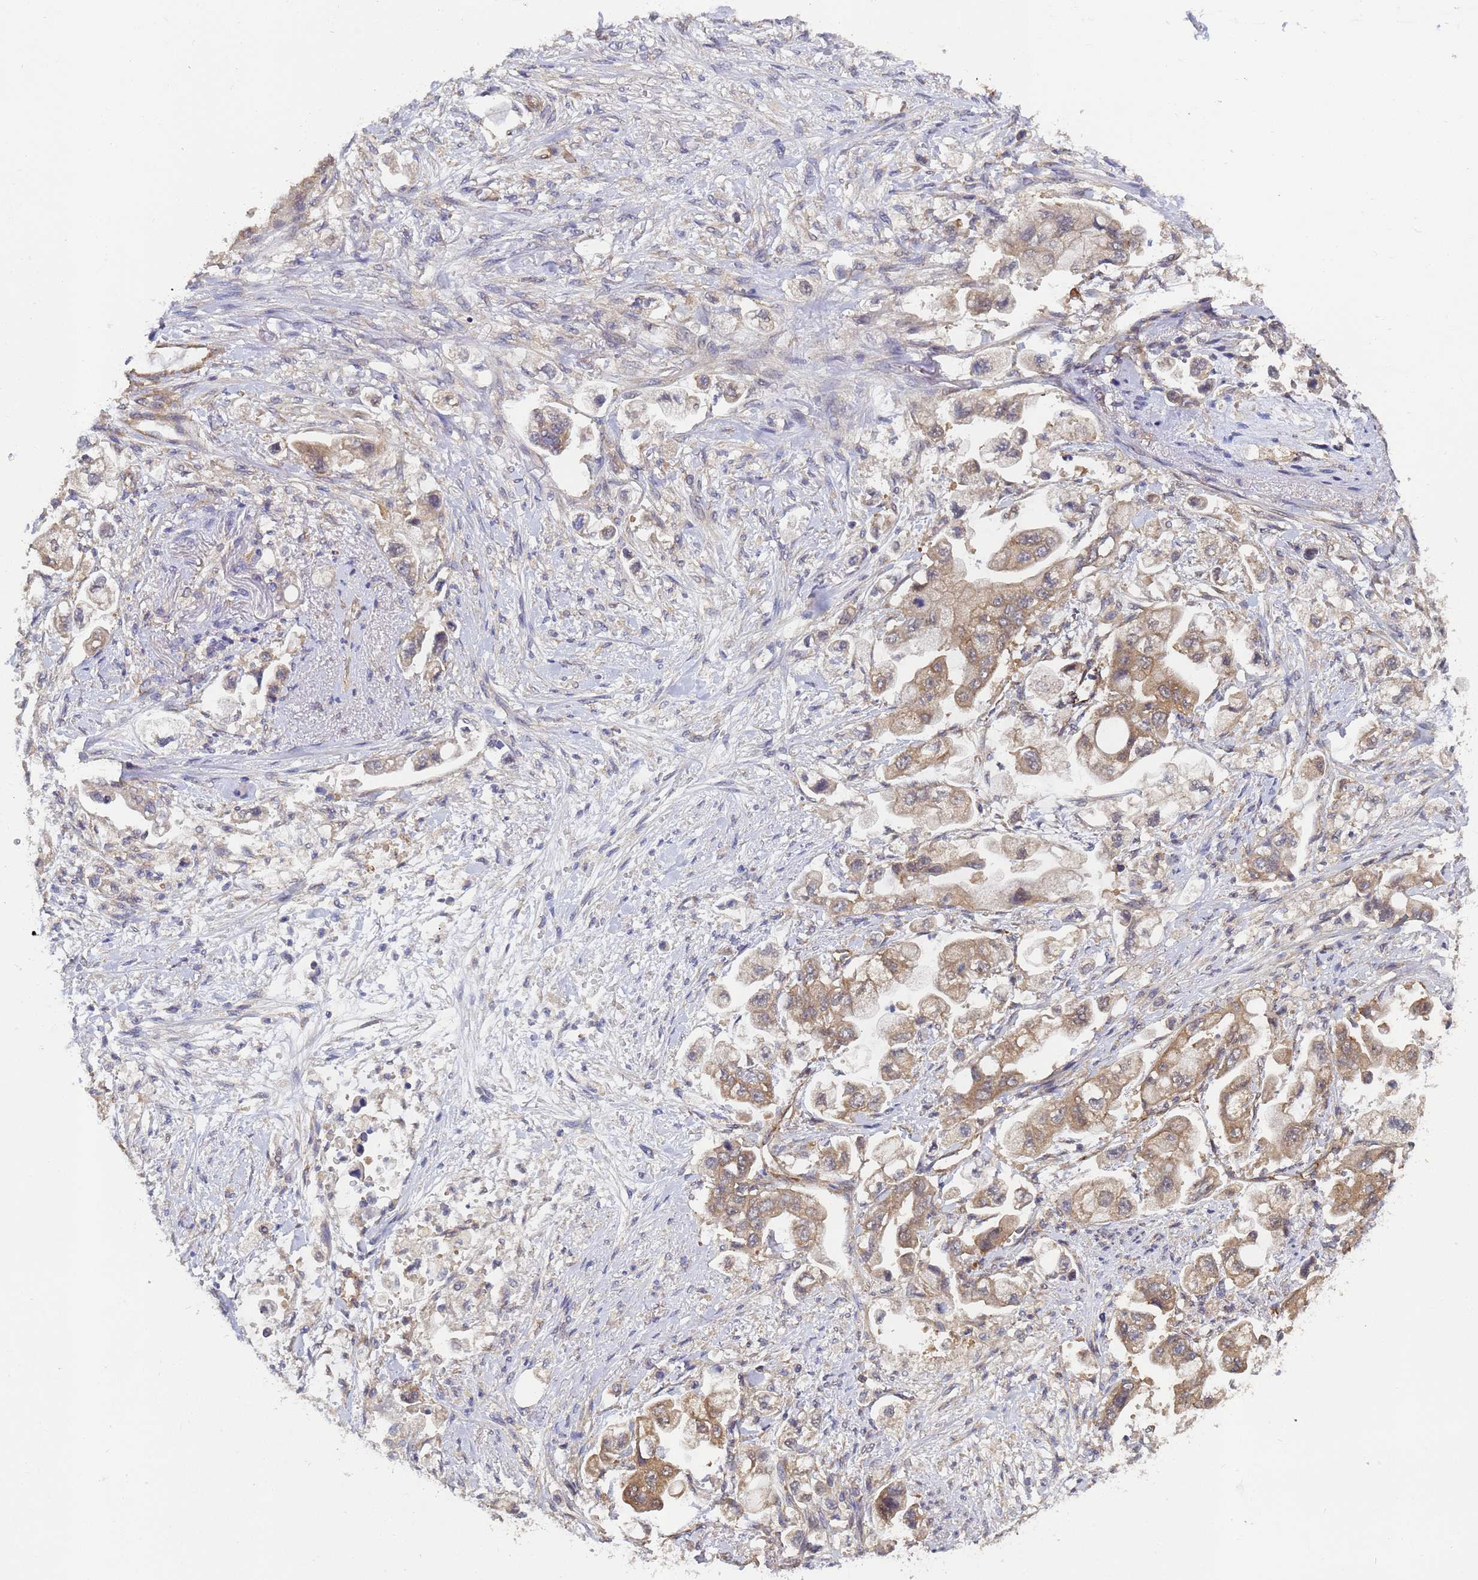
{"staining": {"intensity": "moderate", "quantity": ">75%", "location": "cytoplasmic/membranous"}, "tissue": "stomach cancer", "cell_type": "Tumor cells", "image_type": "cancer", "snomed": [{"axis": "morphology", "description": "Adenocarcinoma, NOS"}, {"axis": "topography", "description": "Stomach"}], "caption": "A brown stain shows moderate cytoplasmic/membranous positivity of a protein in stomach adenocarcinoma tumor cells. The protein is stained brown, and the nuclei are stained in blue (DAB (3,3'-diaminobenzidine) IHC with brightfield microscopy, high magnification).", "gene": "ALS2CL", "patient": {"sex": "male", "age": 62}}